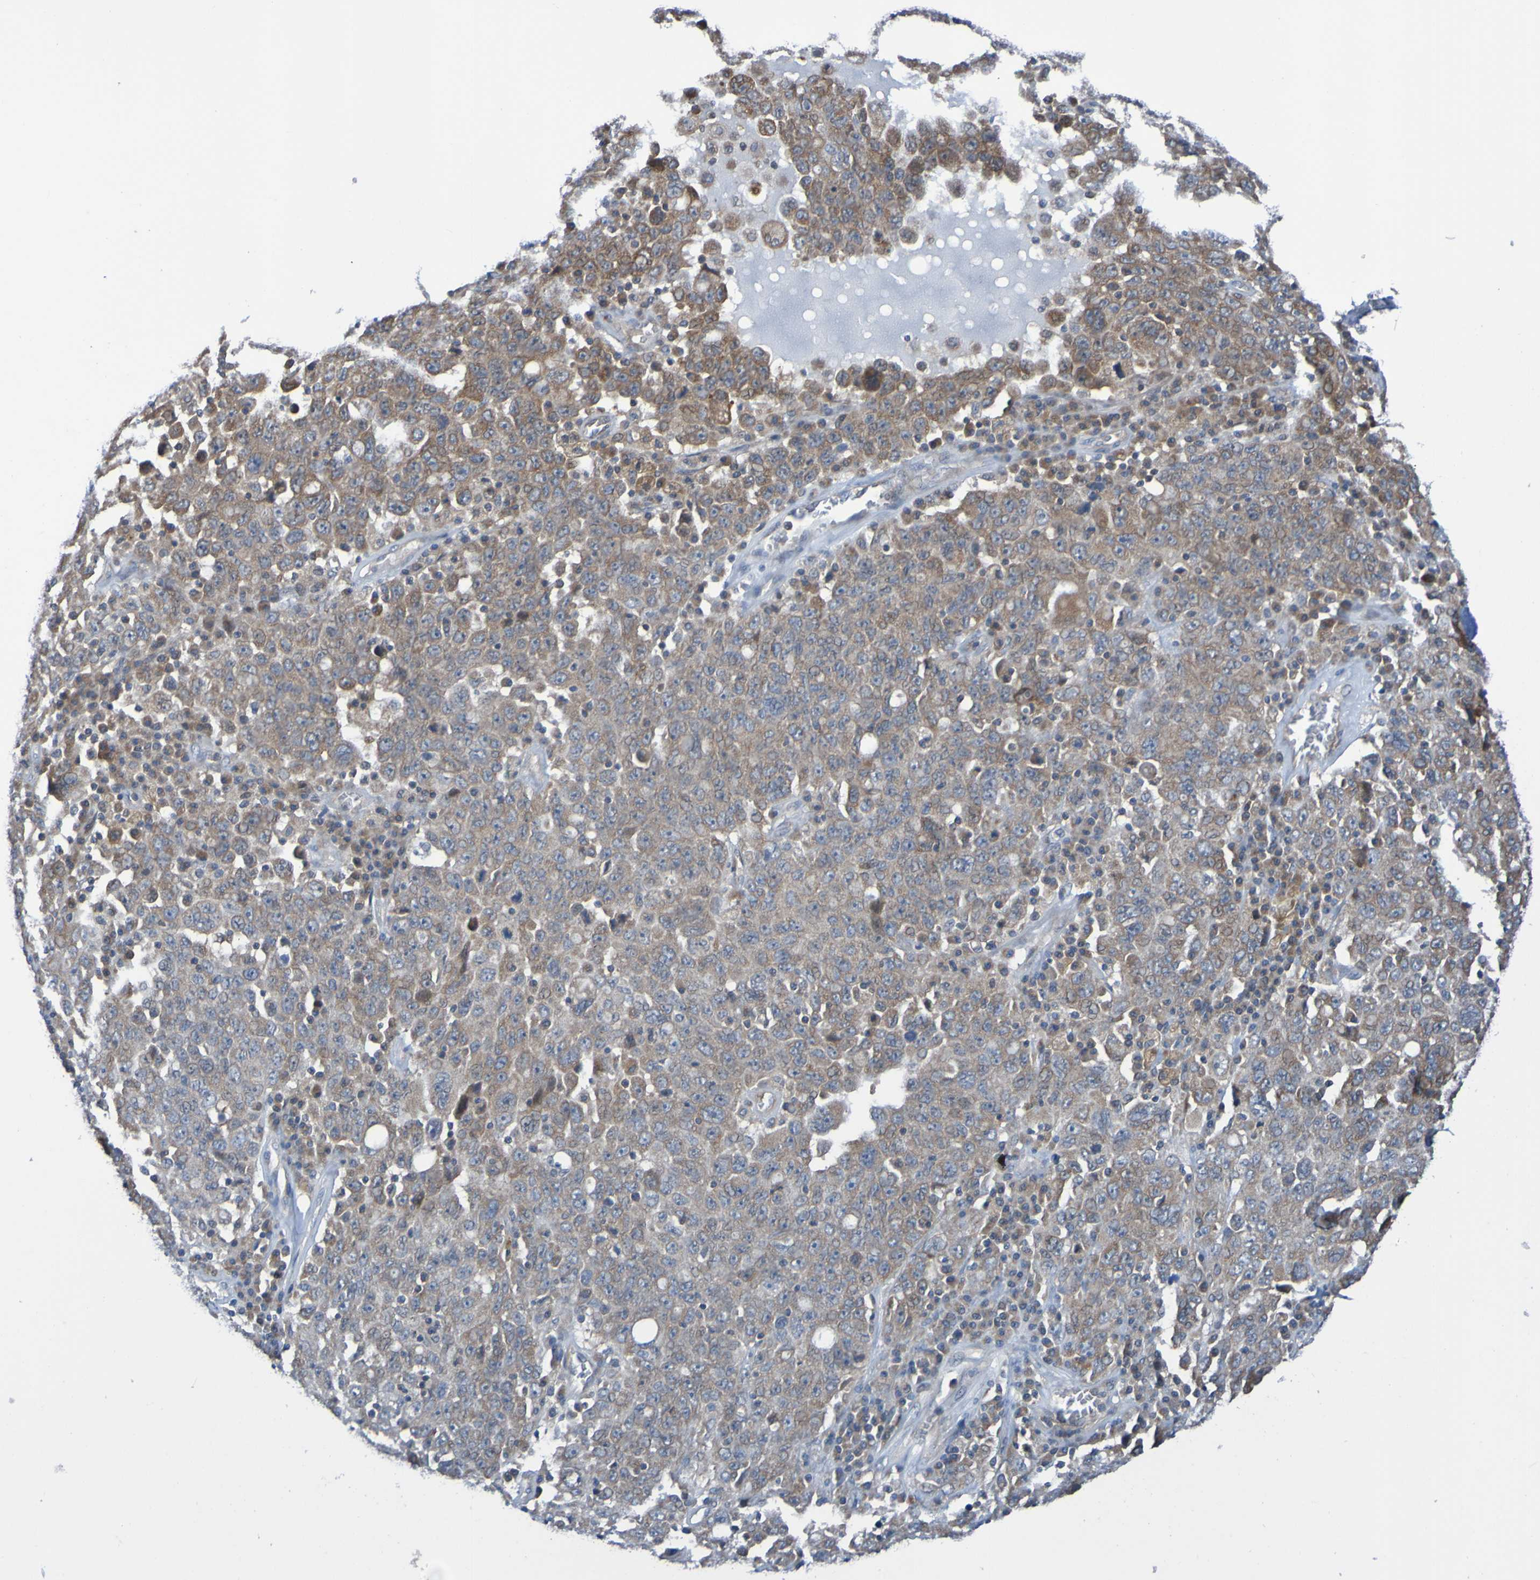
{"staining": {"intensity": "moderate", "quantity": ">75%", "location": "cytoplasmic/membranous"}, "tissue": "ovarian cancer", "cell_type": "Tumor cells", "image_type": "cancer", "snomed": [{"axis": "morphology", "description": "Carcinoma, endometroid"}, {"axis": "topography", "description": "Ovary"}], "caption": "A brown stain labels moderate cytoplasmic/membranous staining of a protein in human ovarian cancer (endometroid carcinoma) tumor cells.", "gene": "SDK1", "patient": {"sex": "female", "age": 62}}